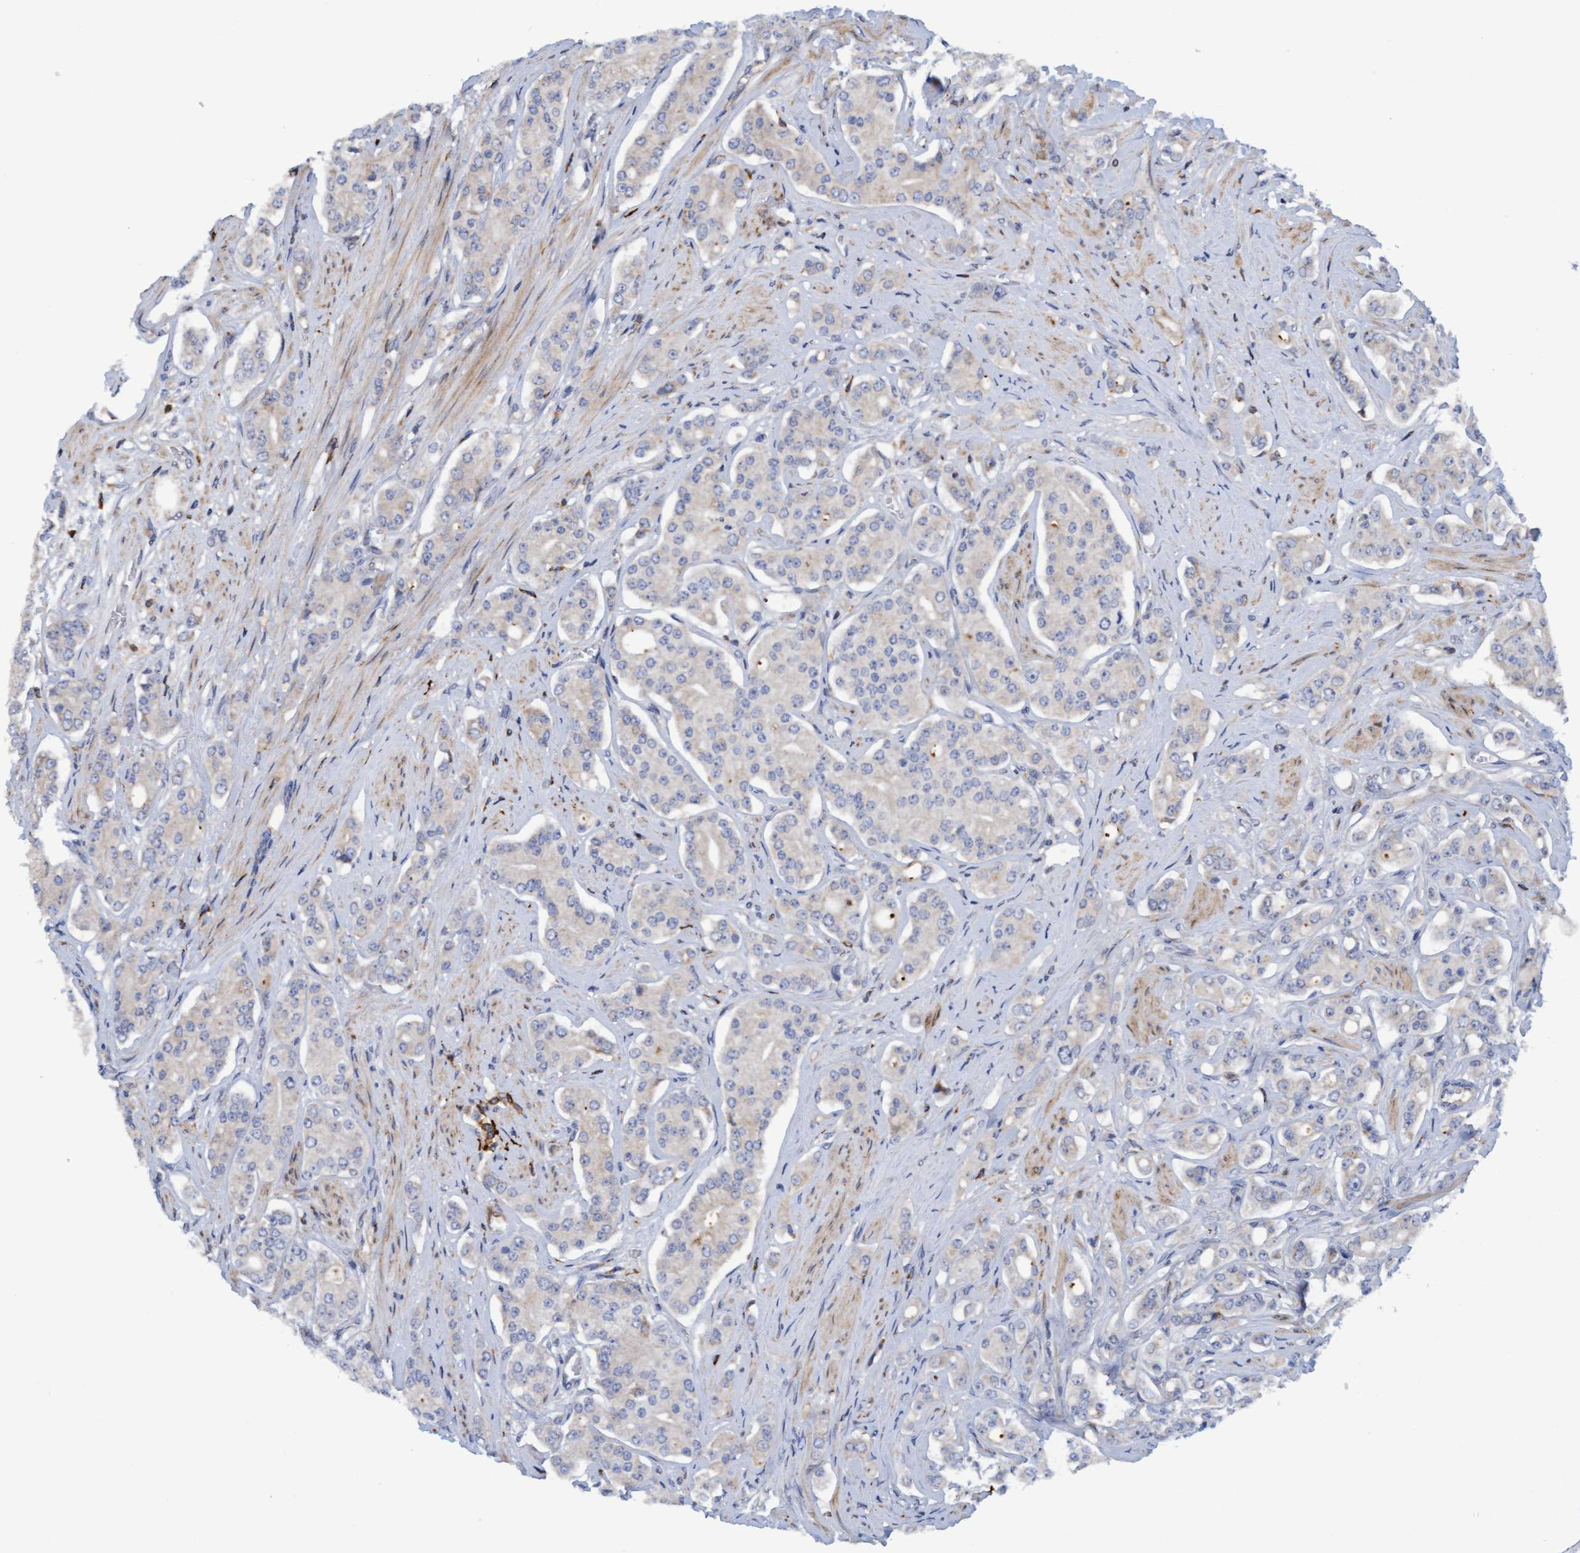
{"staining": {"intensity": "negative", "quantity": "none", "location": "none"}, "tissue": "prostate cancer", "cell_type": "Tumor cells", "image_type": "cancer", "snomed": [{"axis": "morphology", "description": "Adenocarcinoma, High grade"}, {"axis": "topography", "description": "Prostate"}], "caption": "The histopathology image shows no staining of tumor cells in prostate cancer.", "gene": "FNBP1", "patient": {"sex": "male", "age": 71}}